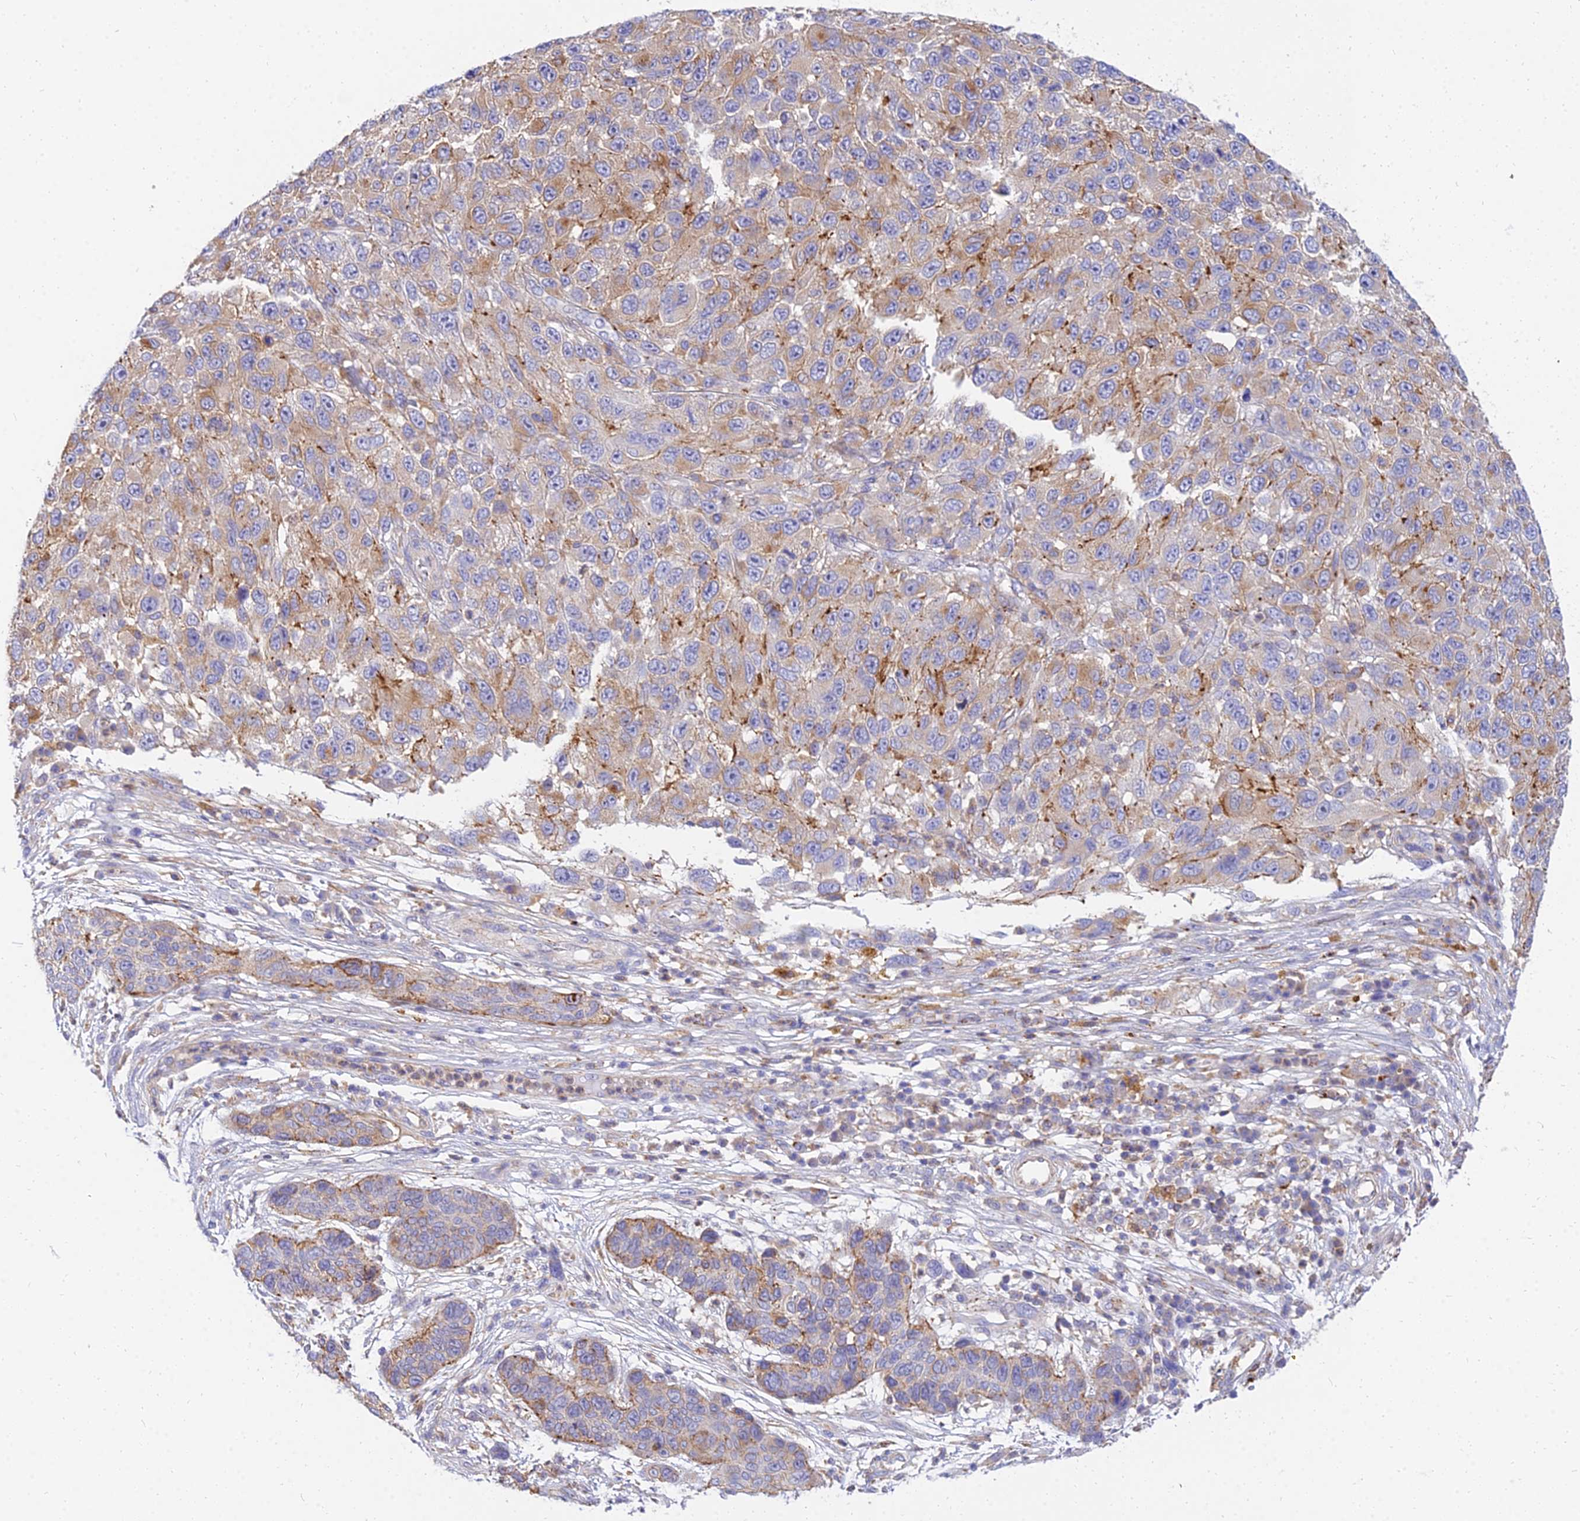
{"staining": {"intensity": "moderate", "quantity": "<25%", "location": "cytoplasmic/membranous"}, "tissue": "melanoma", "cell_type": "Tumor cells", "image_type": "cancer", "snomed": [{"axis": "morphology", "description": "Malignant melanoma, NOS"}, {"axis": "topography", "description": "Skin"}], "caption": "Protein expression analysis of human melanoma reveals moderate cytoplasmic/membranous expression in about <25% of tumor cells. Immunohistochemistry stains the protein of interest in brown and the nuclei are stained blue.", "gene": "ARL8B", "patient": {"sex": "female", "age": 96}}